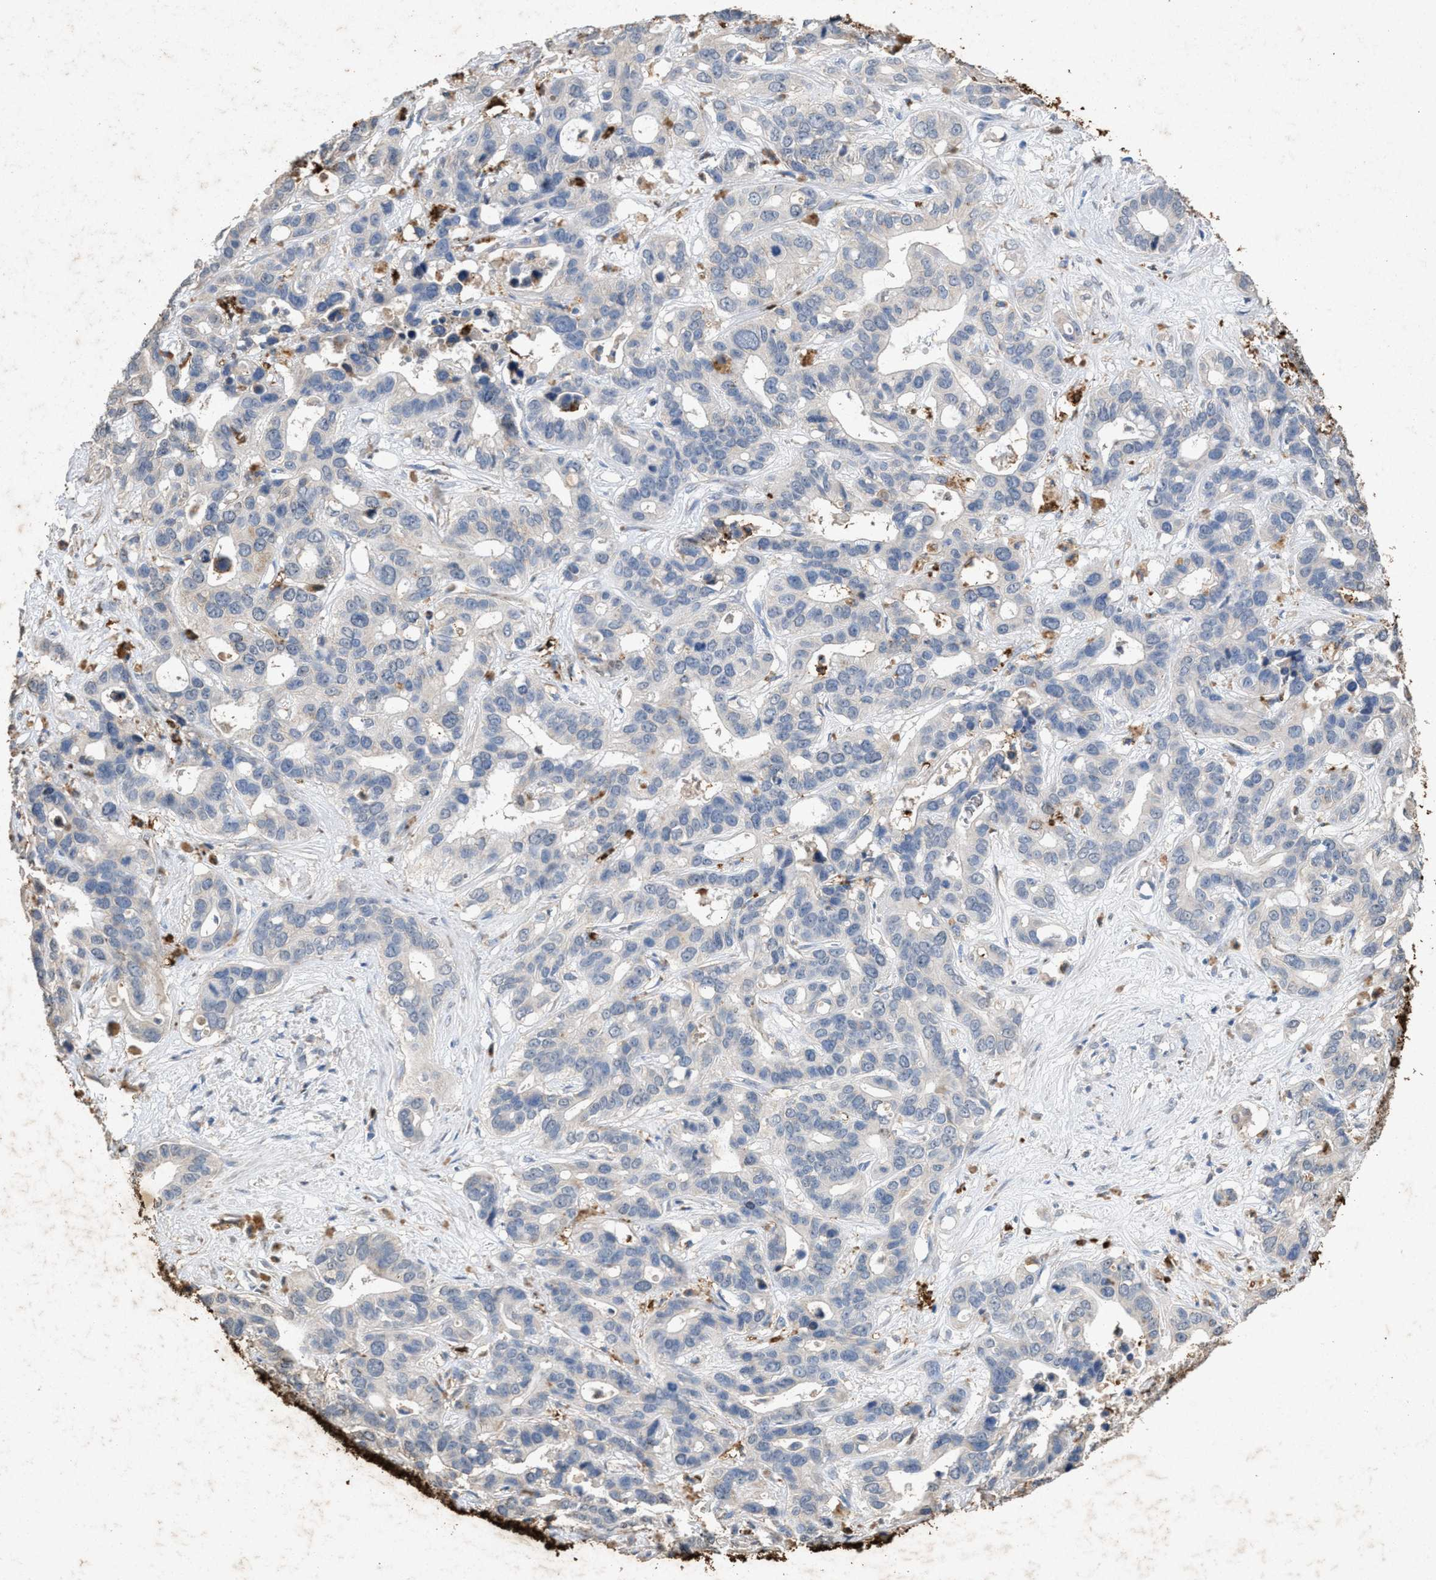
{"staining": {"intensity": "negative", "quantity": "none", "location": "none"}, "tissue": "liver cancer", "cell_type": "Tumor cells", "image_type": "cancer", "snomed": [{"axis": "morphology", "description": "Cholangiocarcinoma"}, {"axis": "topography", "description": "Liver"}], "caption": "Cholangiocarcinoma (liver) was stained to show a protein in brown. There is no significant positivity in tumor cells. The staining is performed using DAB brown chromogen with nuclei counter-stained in using hematoxylin.", "gene": "LTB4R2", "patient": {"sex": "female", "age": 65}}